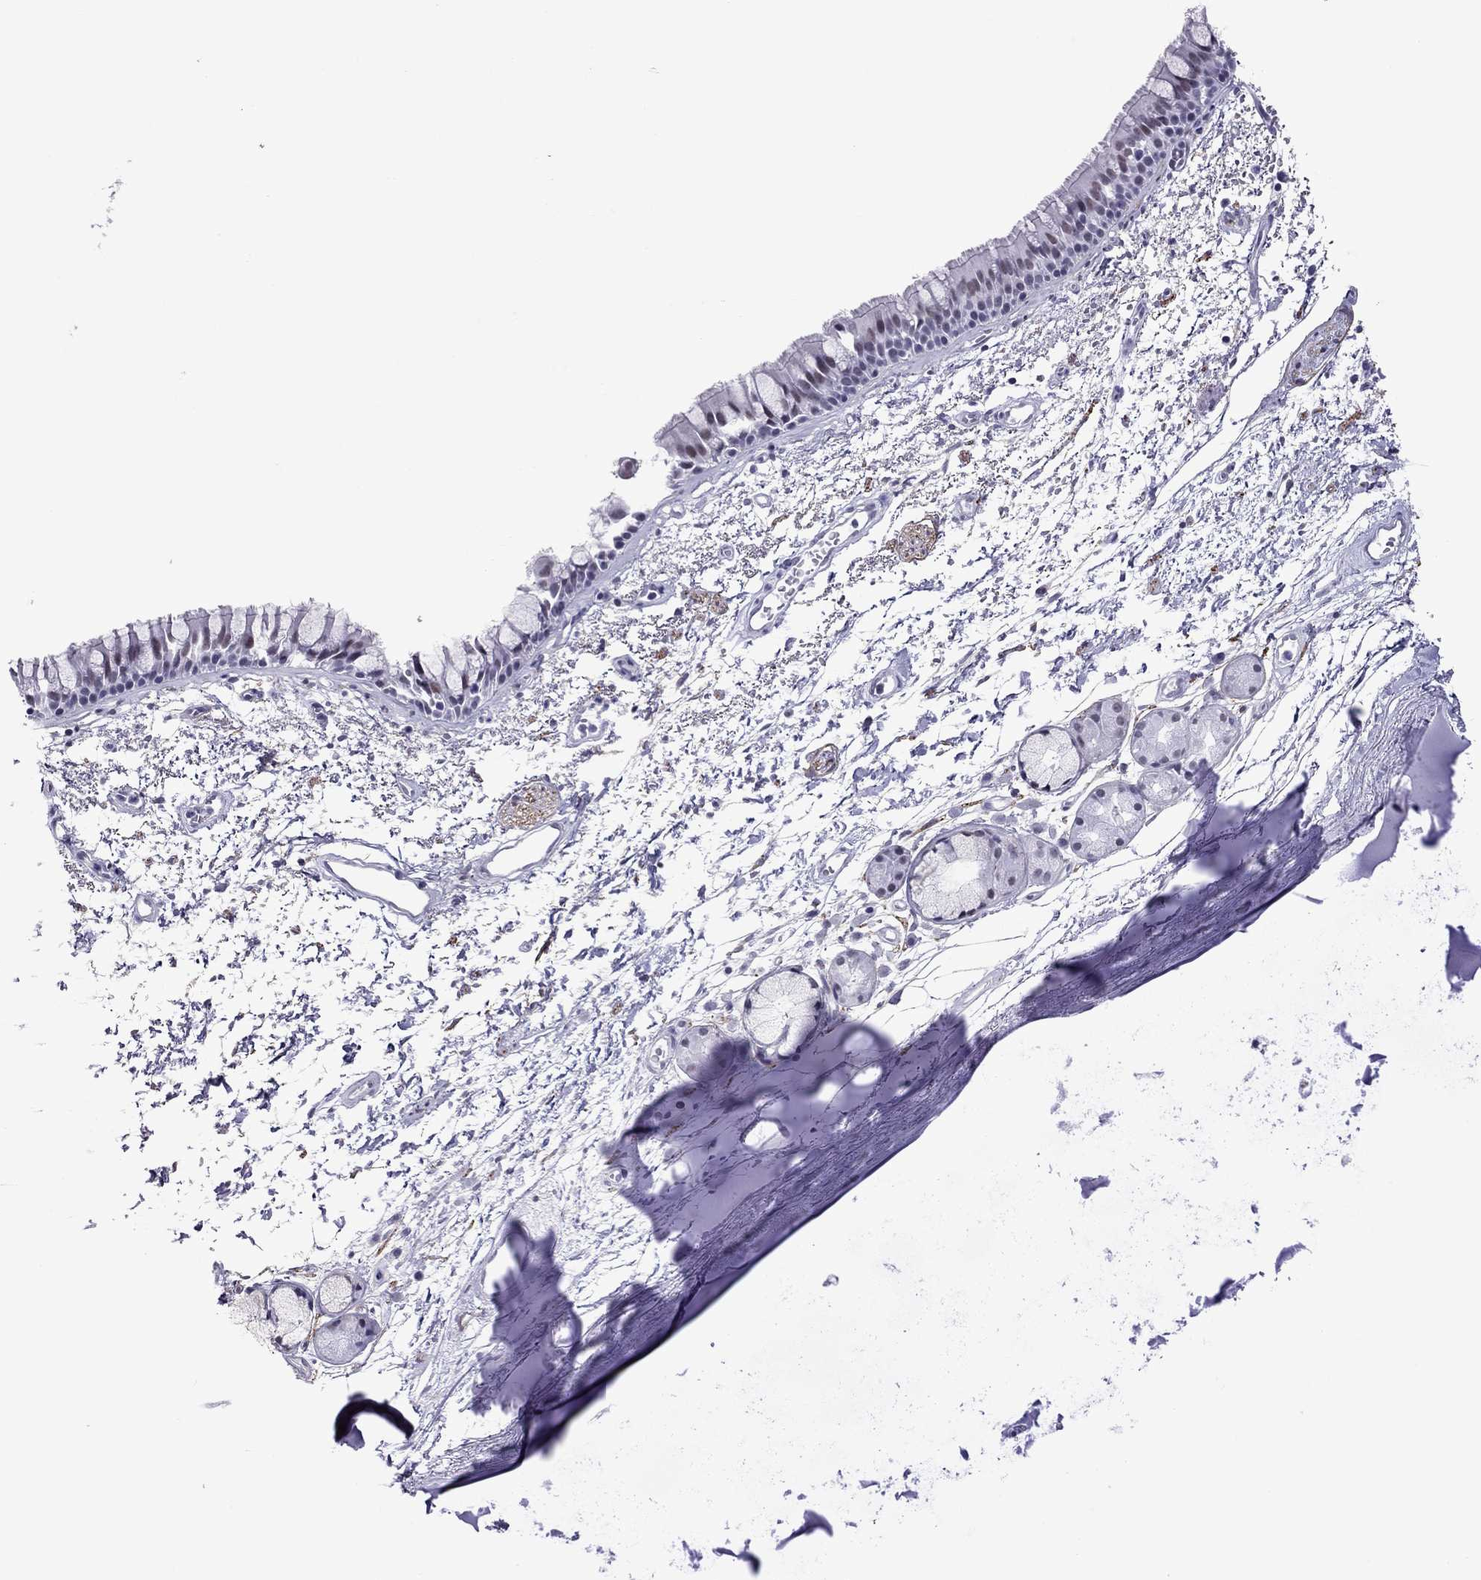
{"staining": {"intensity": "negative", "quantity": "none", "location": "none"}, "tissue": "bronchus", "cell_type": "Respiratory epithelial cells", "image_type": "normal", "snomed": [{"axis": "morphology", "description": "Normal tissue, NOS"}, {"axis": "topography", "description": "Cartilage tissue"}, {"axis": "topography", "description": "Bronchus"}], "caption": "High magnification brightfield microscopy of unremarkable bronchus stained with DAB (brown) and counterstained with hematoxylin (blue): respiratory epithelial cells show no significant staining. The staining is performed using DAB brown chromogen with nuclei counter-stained in using hematoxylin.", "gene": "ZNF646", "patient": {"sex": "male", "age": 66}}